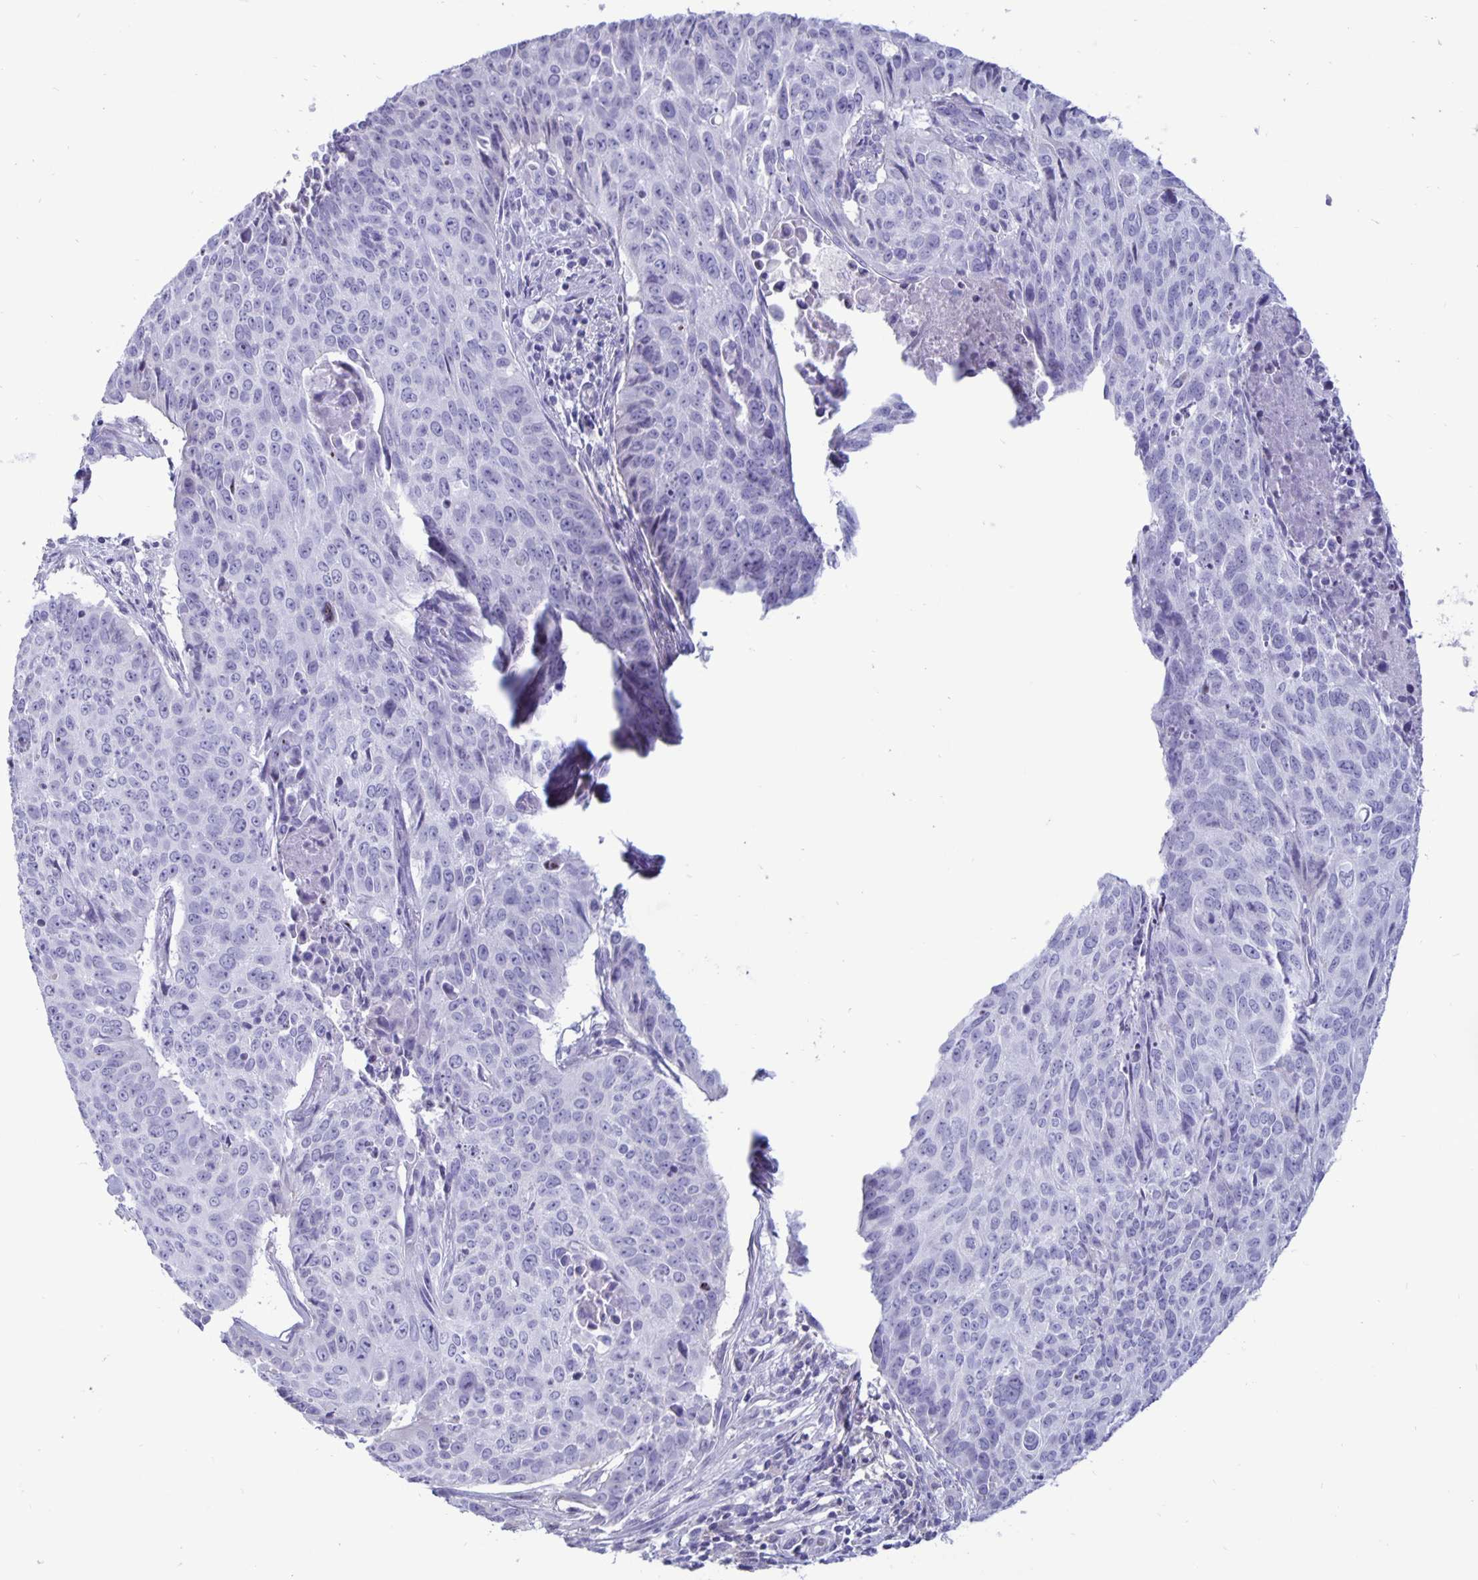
{"staining": {"intensity": "negative", "quantity": "none", "location": "none"}, "tissue": "lung cancer", "cell_type": "Tumor cells", "image_type": "cancer", "snomed": [{"axis": "morphology", "description": "Normal tissue, NOS"}, {"axis": "morphology", "description": "Squamous cell carcinoma, NOS"}, {"axis": "topography", "description": "Bronchus"}, {"axis": "topography", "description": "Lung"}], "caption": "There is no significant positivity in tumor cells of lung cancer.", "gene": "BPIFA3", "patient": {"sex": "male", "age": 64}}